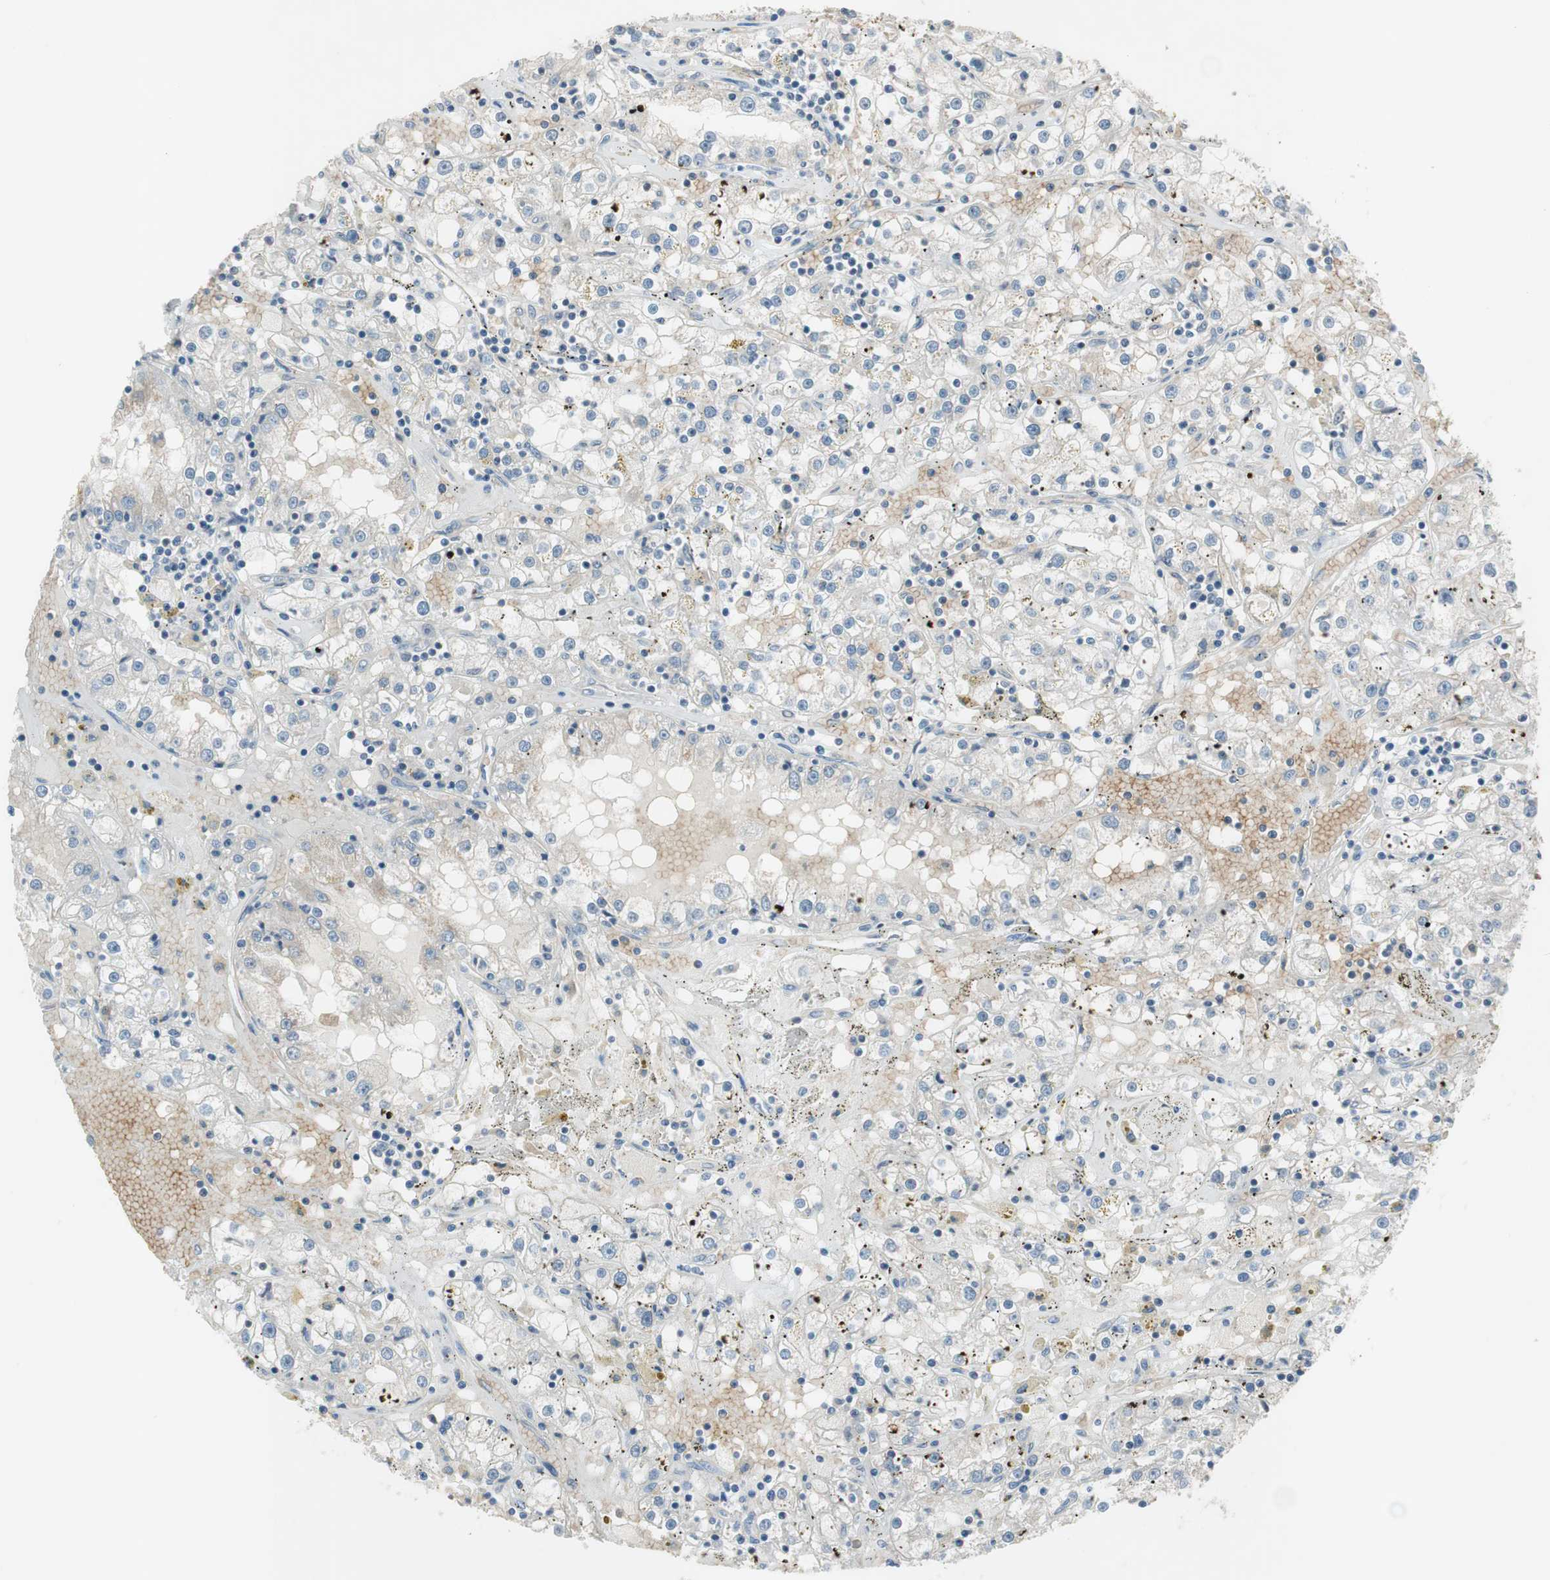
{"staining": {"intensity": "weak", "quantity": "<25%", "location": "cytoplasmic/membranous"}, "tissue": "renal cancer", "cell_type": "Tumor cells", "image_type": "cancer", "snomed": [{"axis": "morphology", "description": "Adenocarcinoma, NOS"}, {"axis": "topography", "description": "Kidney"}], "caption": "This histopathology image is of renal adenocarcinoma stained with immunohistochemistry to label a protein in brown with the nuclei are counter-stained blue. There is no positivity in tumor cells. Nuclei are stained in blue.", "gene": "GYPC", "patient": {"sex": "male", "age": 56}}